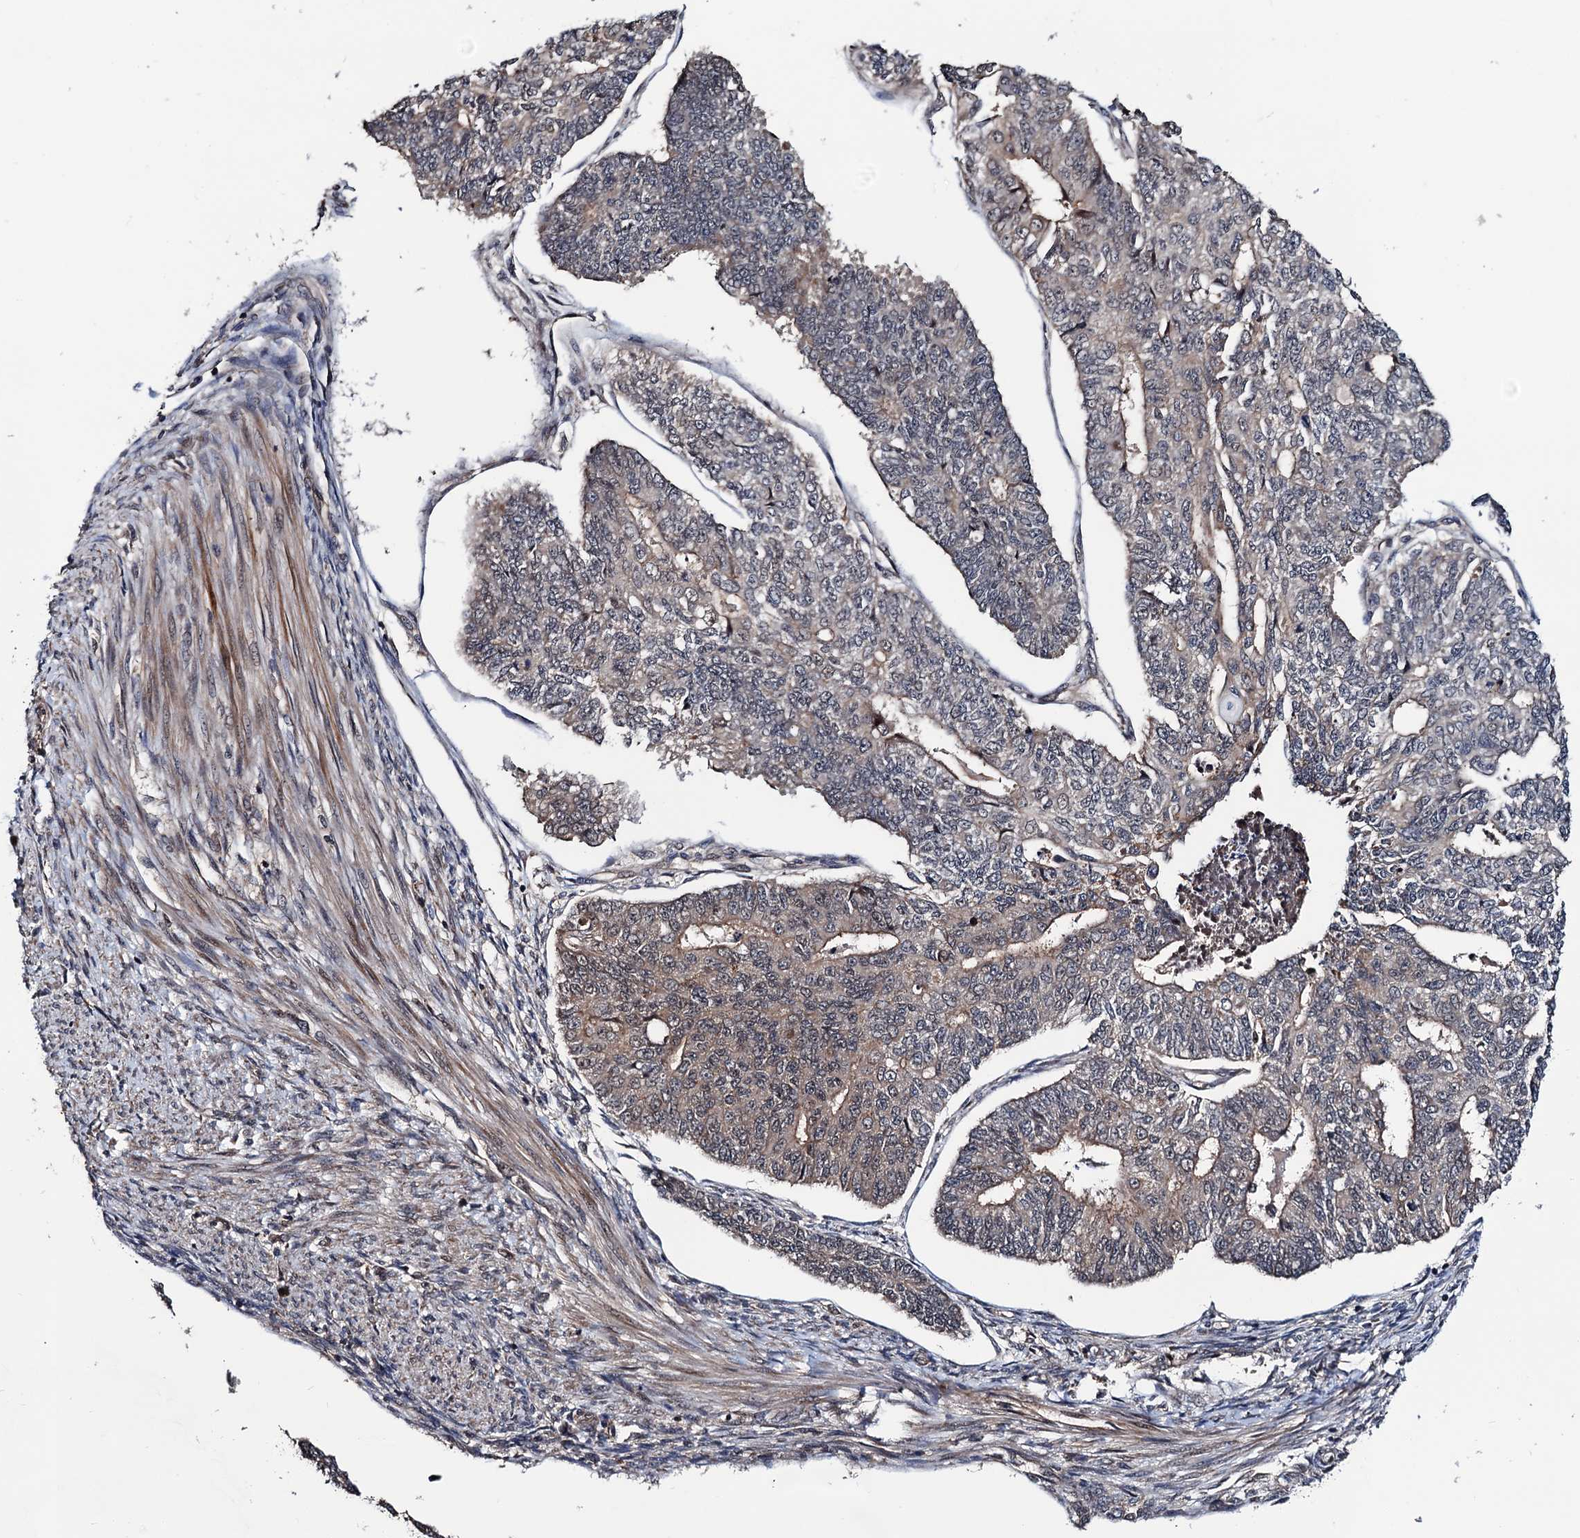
{"staining": {"intensity": "weak", "quantity": "<25%", "location": "cytoplasmic/membranous"}, "tissue": "endometrial cancer", "cell_type": "Tumor cells", "image_type": "cancer", "snomed": [{"axis": "morphology", "description": "Adenocarcinoma, NOS"}, {"axis": "topography", "description": "Endometrium"}], "caption": "High magnification brightfield microscopy of adenocarcinoma (endometrial) stained with DAB (brown) and counterstained with hematoxylin (blue): tumor cells show no significant positivity. The staining was performed using DAB to visualize the protein expression in brown, while the nuclei were stained in blue with hematoxylin (Magnification: 20x).", "gene": "NAA16", "patient": {"sex": "female", "age": 32}}